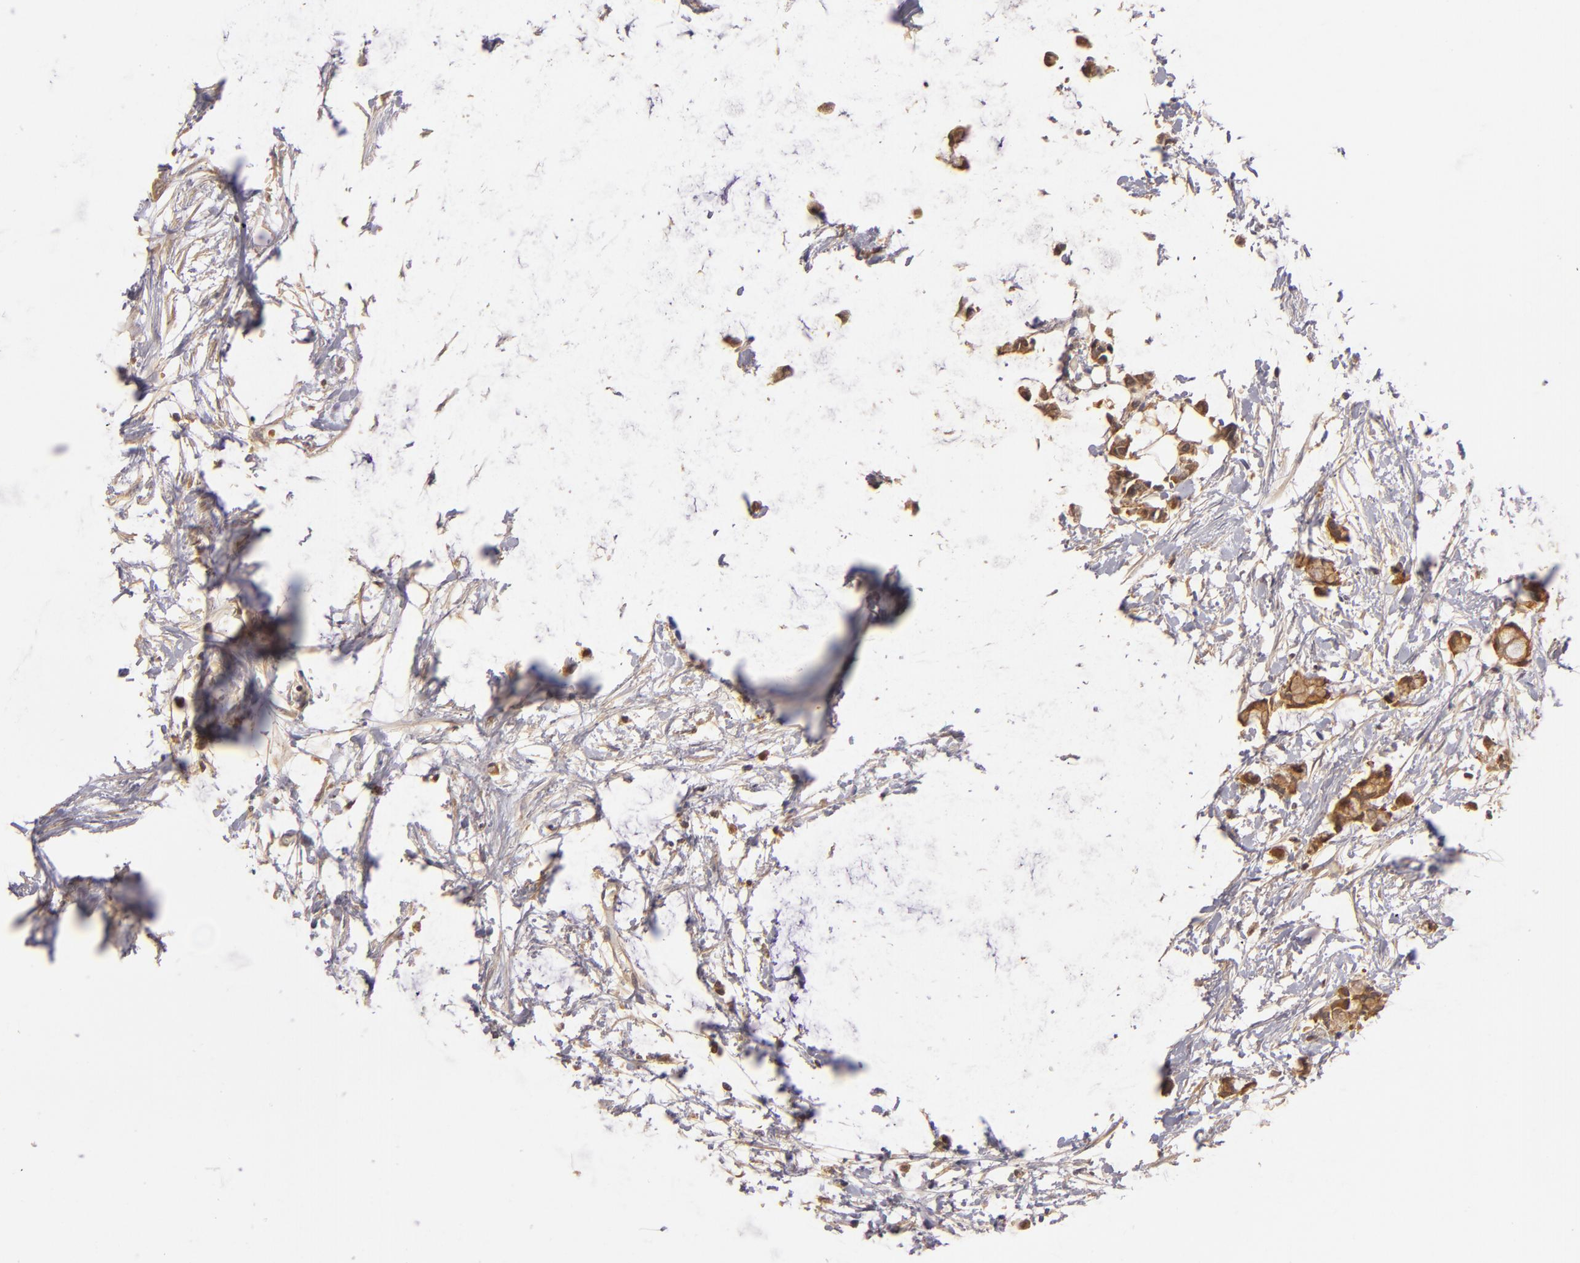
{"staining": {"intensity": "strong", "quantity": ">75%", "location": "cytoplasmic/membranous,nuclear"}, "tissue": "colorectal cancer", "cell_type": "Tumor cells", "image_type": "cancer", "snomed": [{"axis": "morphology", "description": "Normal tissue, NOS"}, {"axis": "morphology", "description": "Adenocarcinoma, NOS"}, {"axis": "topography", "description": "Colon"}, {"axis": "topography", "description": "Peripheral nerve tissue"}], "caption": "A brown stain labels strong cytoplasmic/membranous and nuclear staining of a protein in adenocarcinoma (colorectal) tumor cells.", "gene": "PRKCD", "patient": {"sex": "male", "age": 14}}